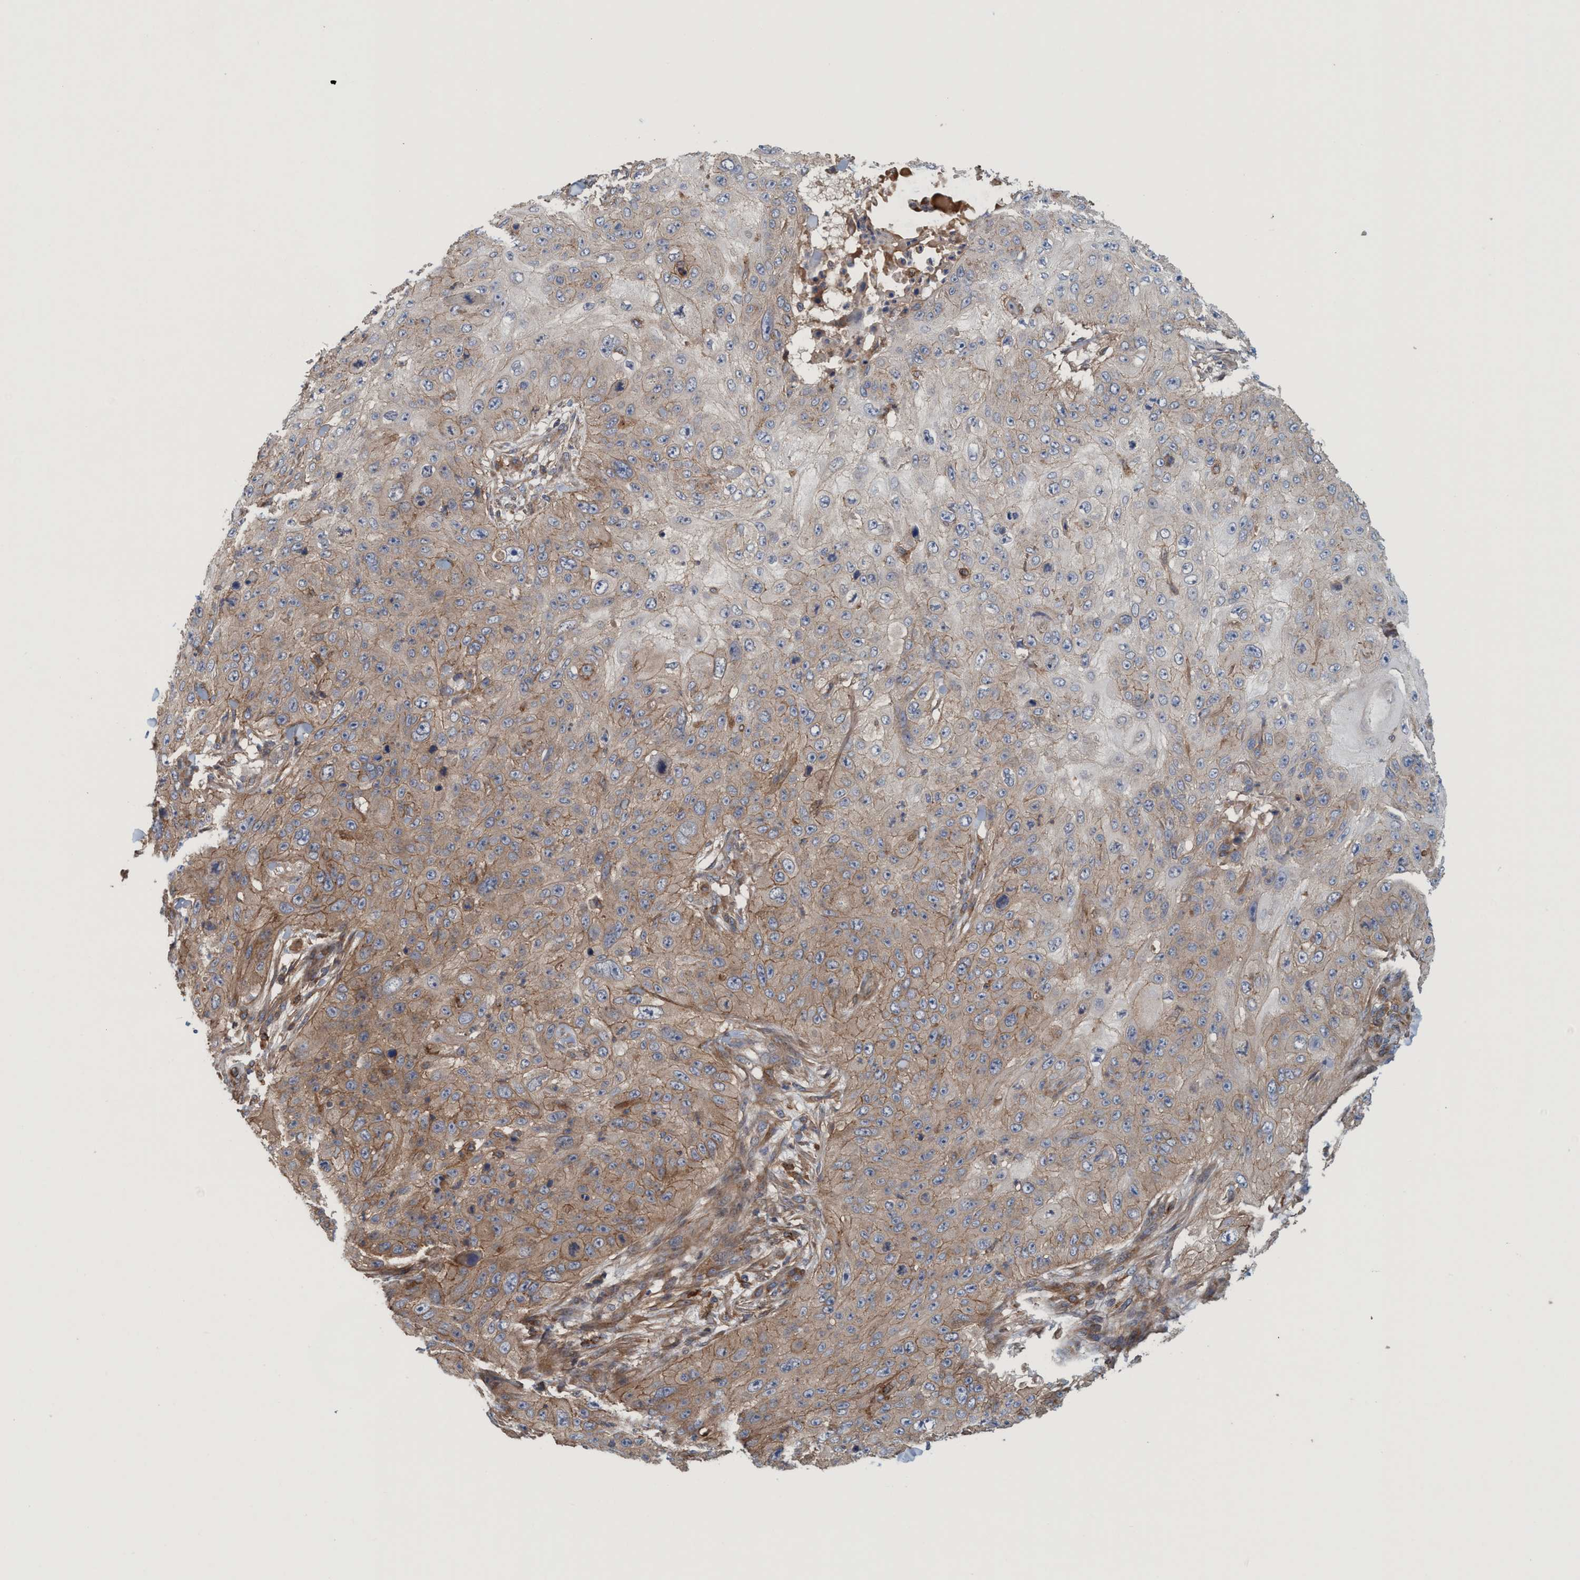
{"staining": {"intensity": "moderate", "quantity": "25%-75%", "location": "cytoplasmic/membranous"}, "tissue": "skin cancer", "cell_type": "Tumor cells", "image_type": "cancer", "snomed": [{"axis": "morphology", "description": "Squamous cell carcinoma, NOS"}, {"axis": "topography", "description": "Skin"}], "caption": "An IHC image of neoplastic tissue is shown. Protein staining in brown labels moderate cytoplasmic/membranous positivity in skin cancer within tumor cells.", "gene": "SPECC1", "patient": {"sex": "female", "age": 80}}